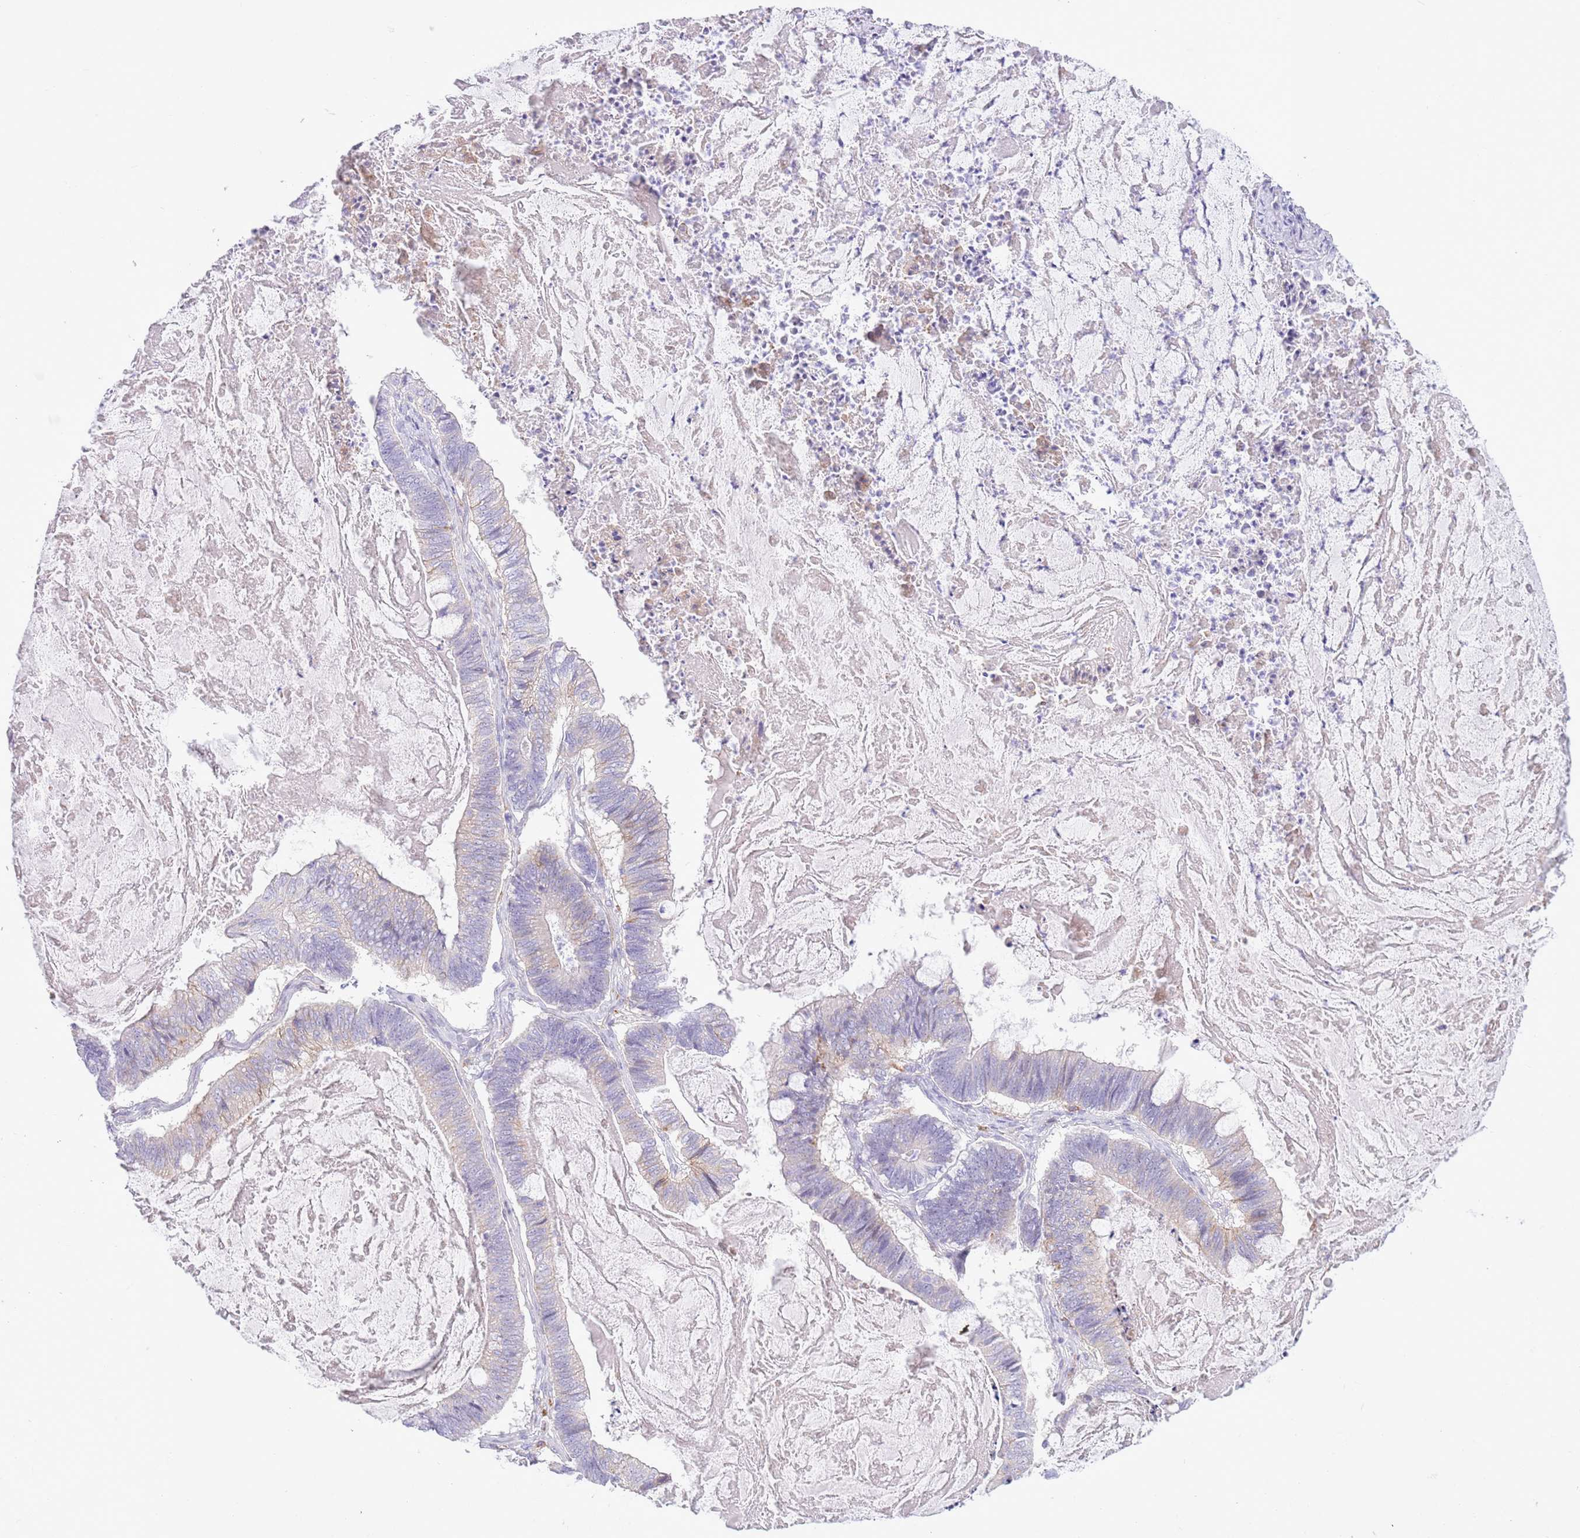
{"staining": {"intensity": "negative", "quantity": "none", "location": "none"}, "tissue": "ovarian cancer", "cell_type": "Tumor cells", "image_type": "cancer", "snomed": [{"axis": "morphology", "description": "Cystadenocarcinoma, mucinous, NOS"}, {"axis": "topography", "description": "Ovary"}], "caption": "IHC of human ovarian mucinous cystadenocarcinoma displays no staining in tumor cells. (Immunohistochemistry (ihc), brightfield microscopy, high magnification).", "gene": "SNX6", "patient": {"sex": "female", "age": 61}}